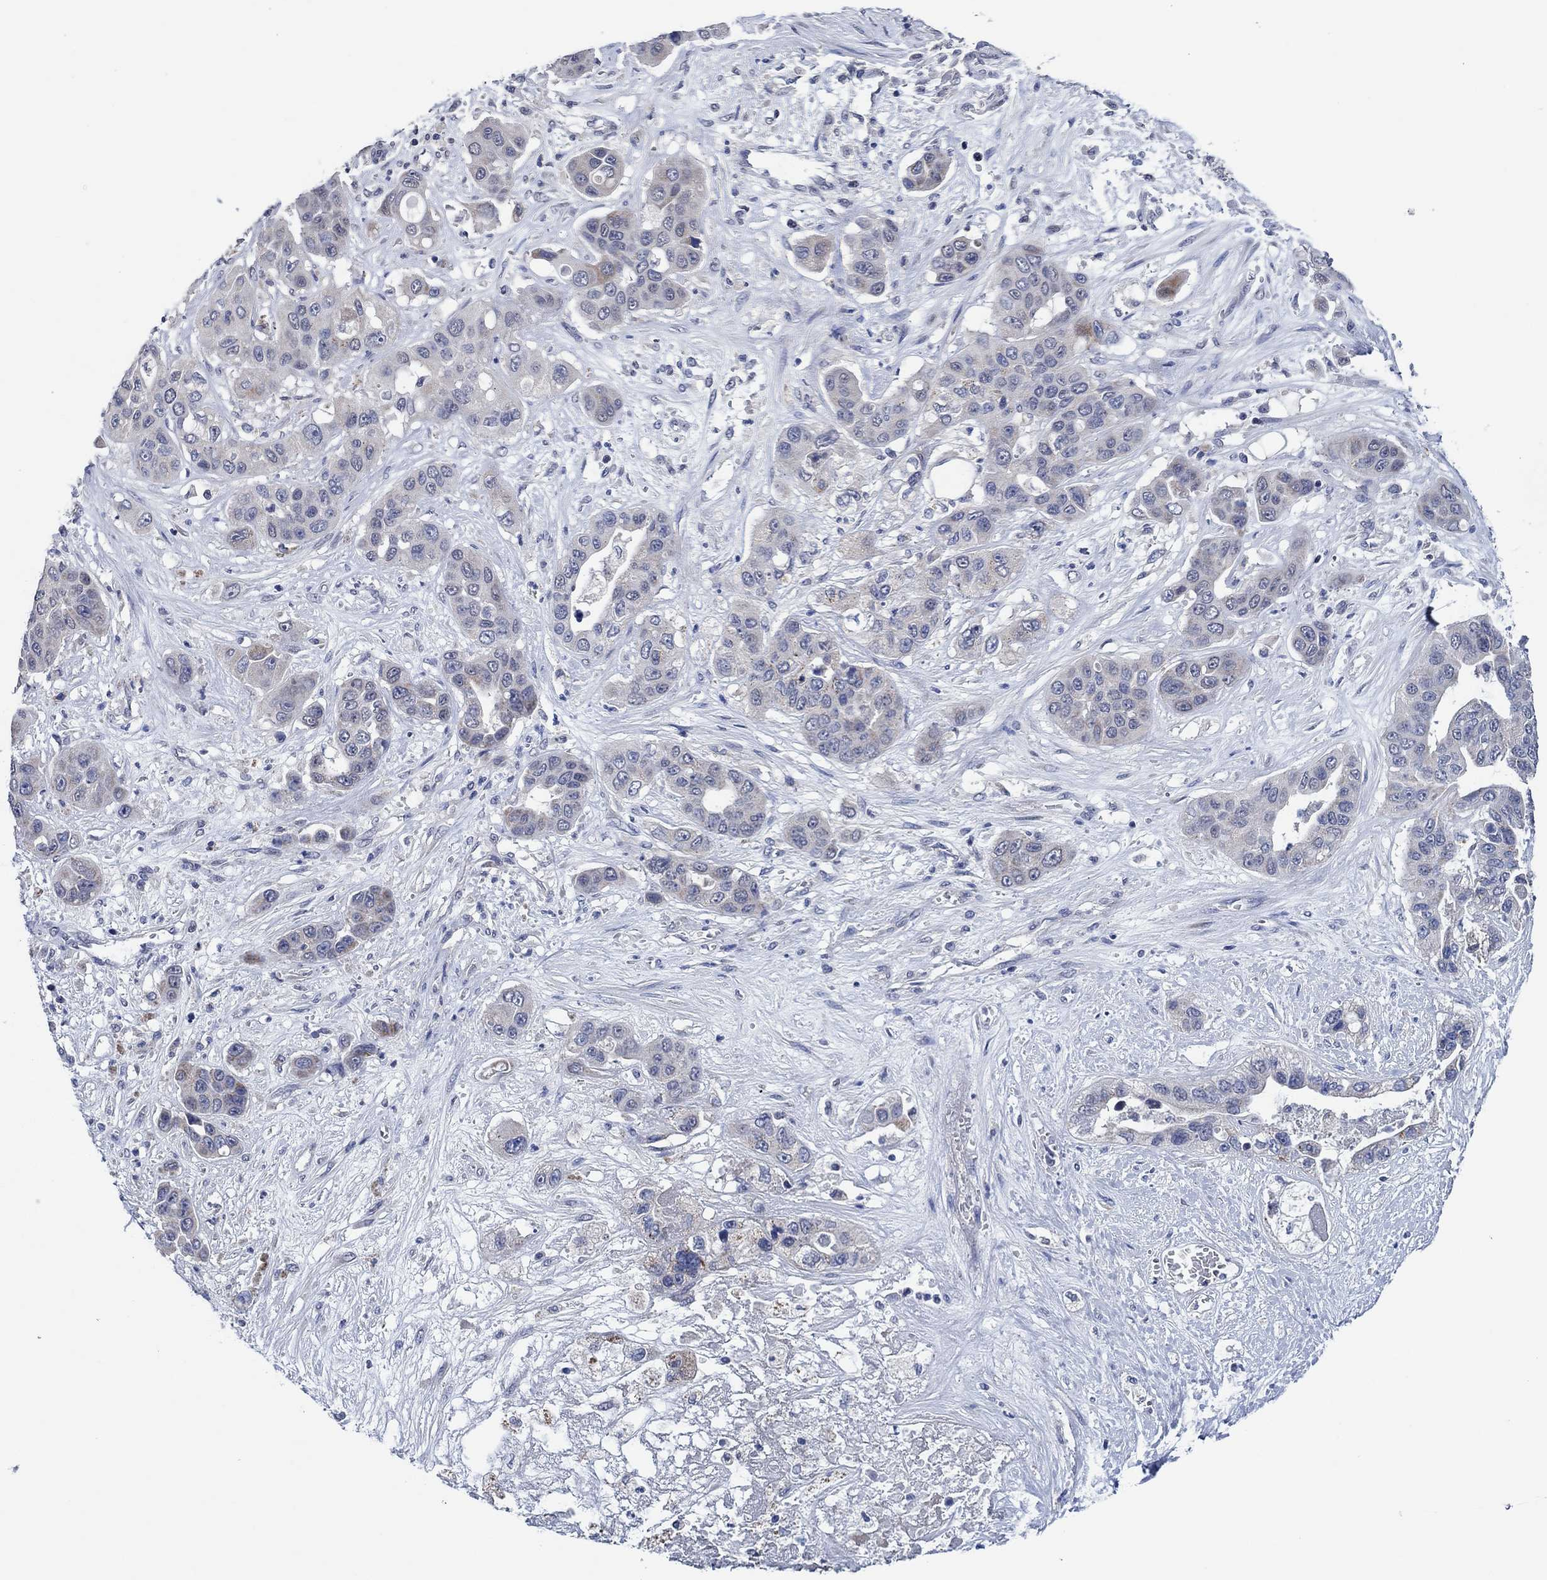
{"staining": {"intensity": "moderate", "quantity": "<25%", "location": "cytoplasmic/membranous"}, "tissue": "liver cancer", "cell_type": "Tumor cells", "image_type": "cancer", "snomed": [{"axis": "morphology", "description": "Cholangiocarcinoma"}, {"axis": "topography", "description": "Liver"}], "caption": "Immunohistochemical staining of human cholangiocarcinoma (liver) demonstrates low levels of moderate cytoplasmic/membranous expression in approximately <25% of tumor cells.", "gene": "PRRT3", "patient": {"sex": "female", "age": 52}}